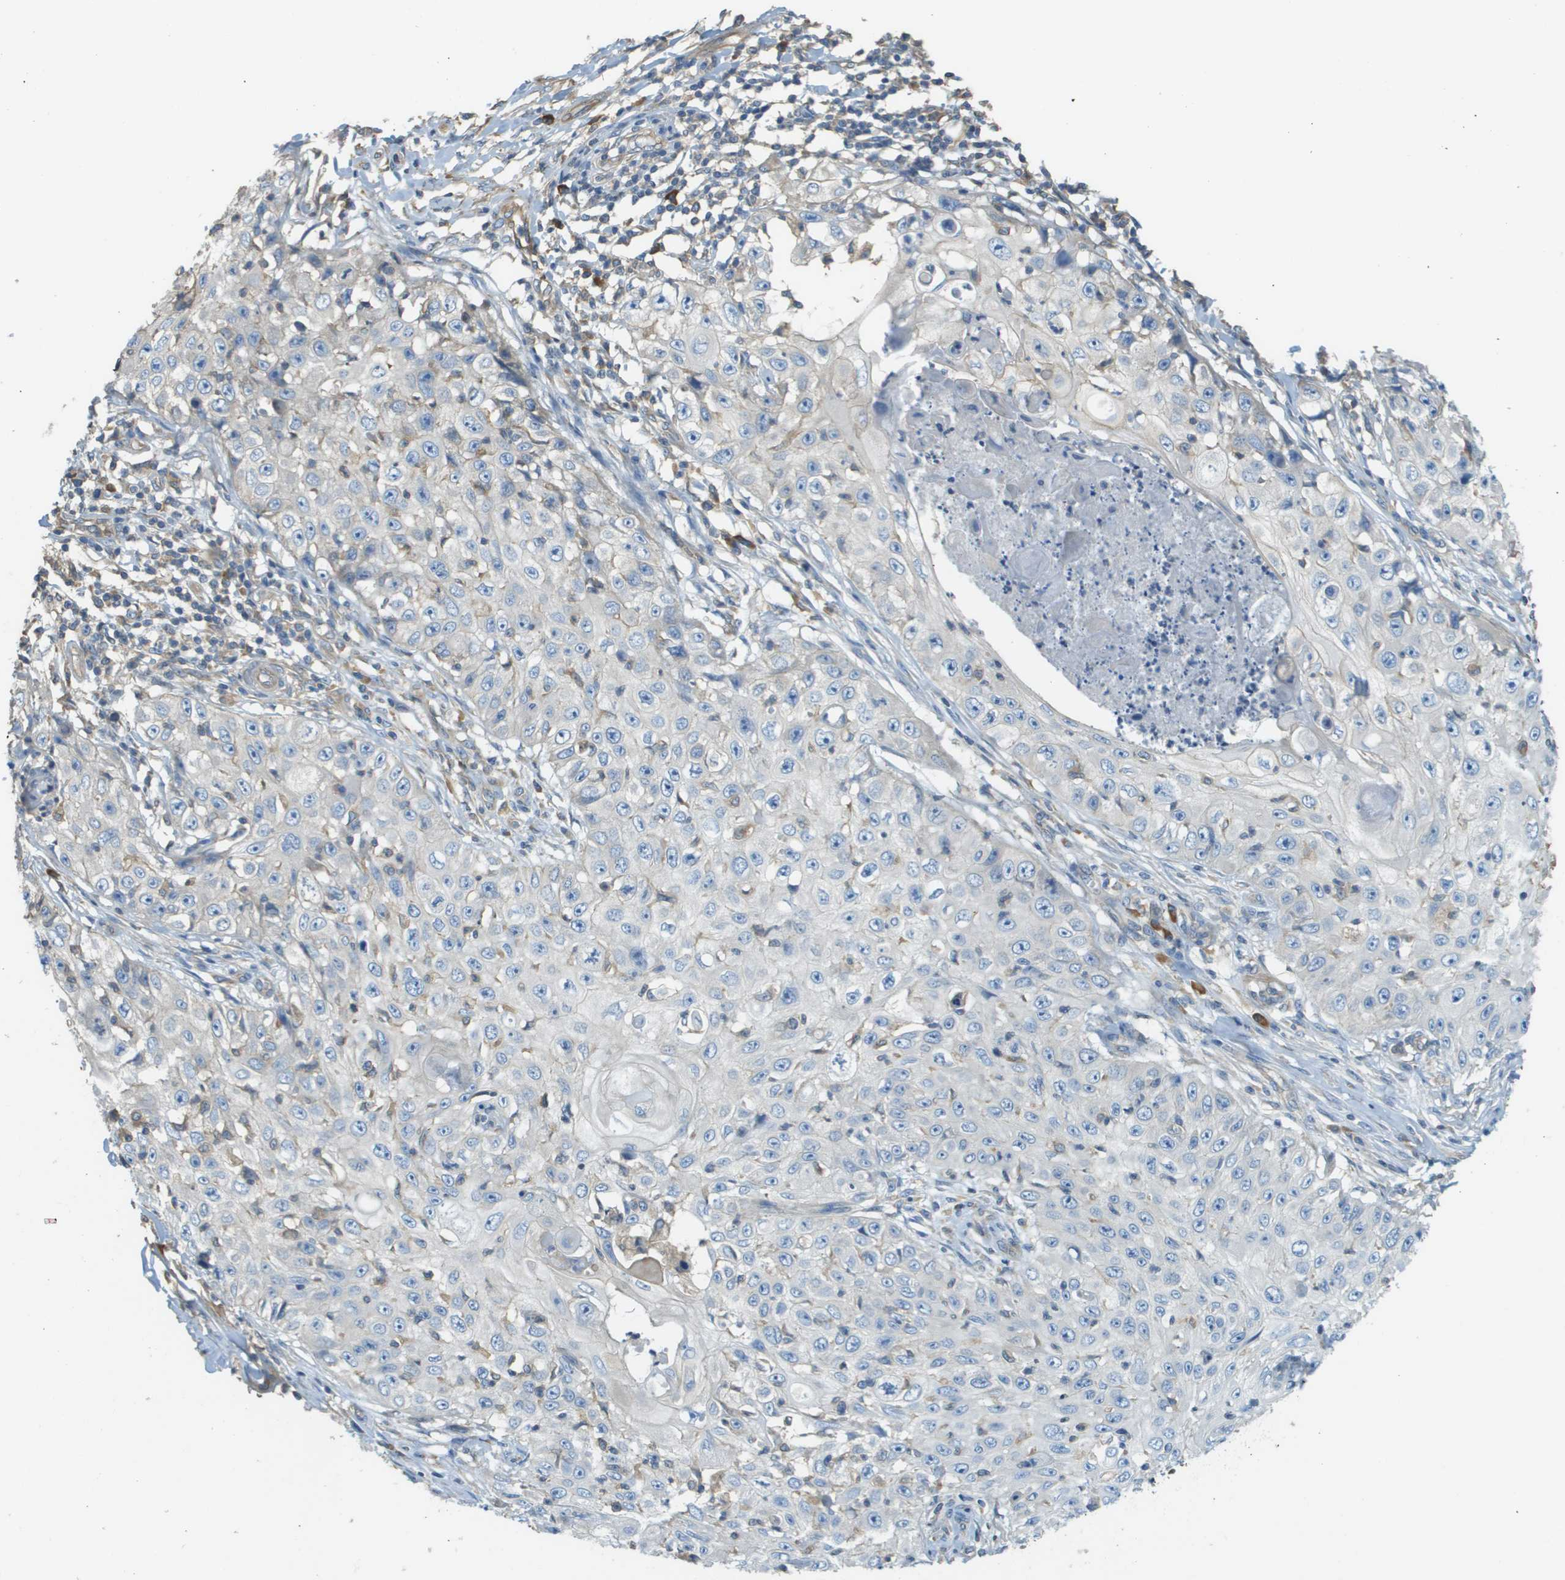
{"staining": {"intensity": "negative", "quantity": "none", "location": "none"}, "tissue": "skin cancer", "cell_type": "Tumor cells", "image_type": "cancer", "snomed": [{"axis": "morphology", "description": "Squamous cell carcinoma, NOS"}, {"axis": "topography", "description": "Skin"}], "caption": "Histopathology image shows no protein expression in tumor cells of squamous cell carcinoma (skin) tissue.", "gene": "DNAJB11", "patient": {"sex": "male", "age": 86}}